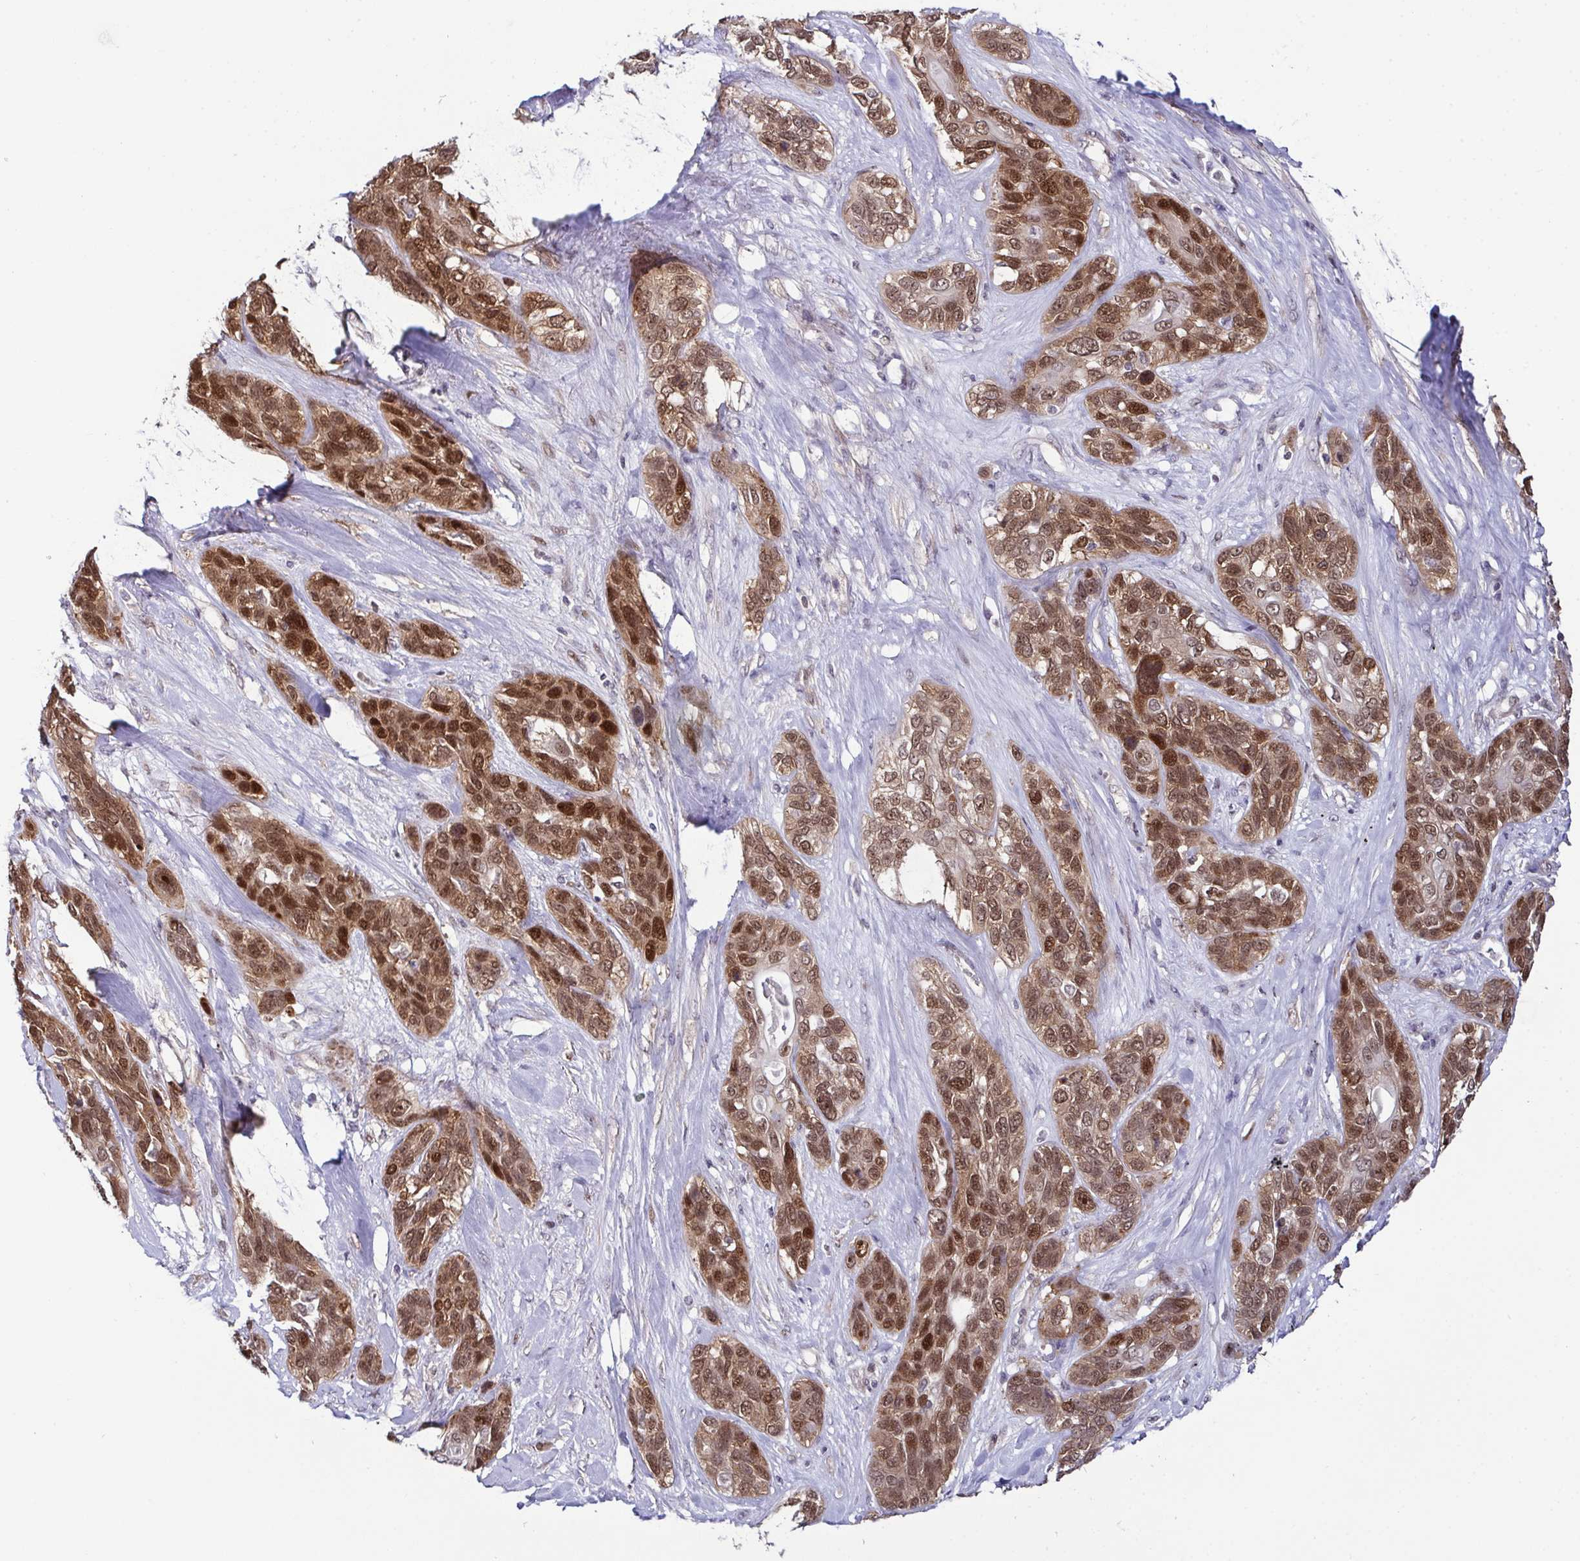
{"staining": {"intensity": "moderate", "quantity": ">75%", "location": "nuclear"}, "tissue": "lung cancer", "cell_type": "Tumor cells", "image_type": "cancer", "snomed": [{"axis": "morphology", "description": "Squamous cell carcinoma, NOS"}, {"axis": "topography", "description": "Lung"}], "caption": "Human squamous cell carcinoma (lung) stained with a protein marker reveals moderate staining in tumor cells.", "gene": "DNAJB1", "patient": {"sex": "female", "age": 70}}